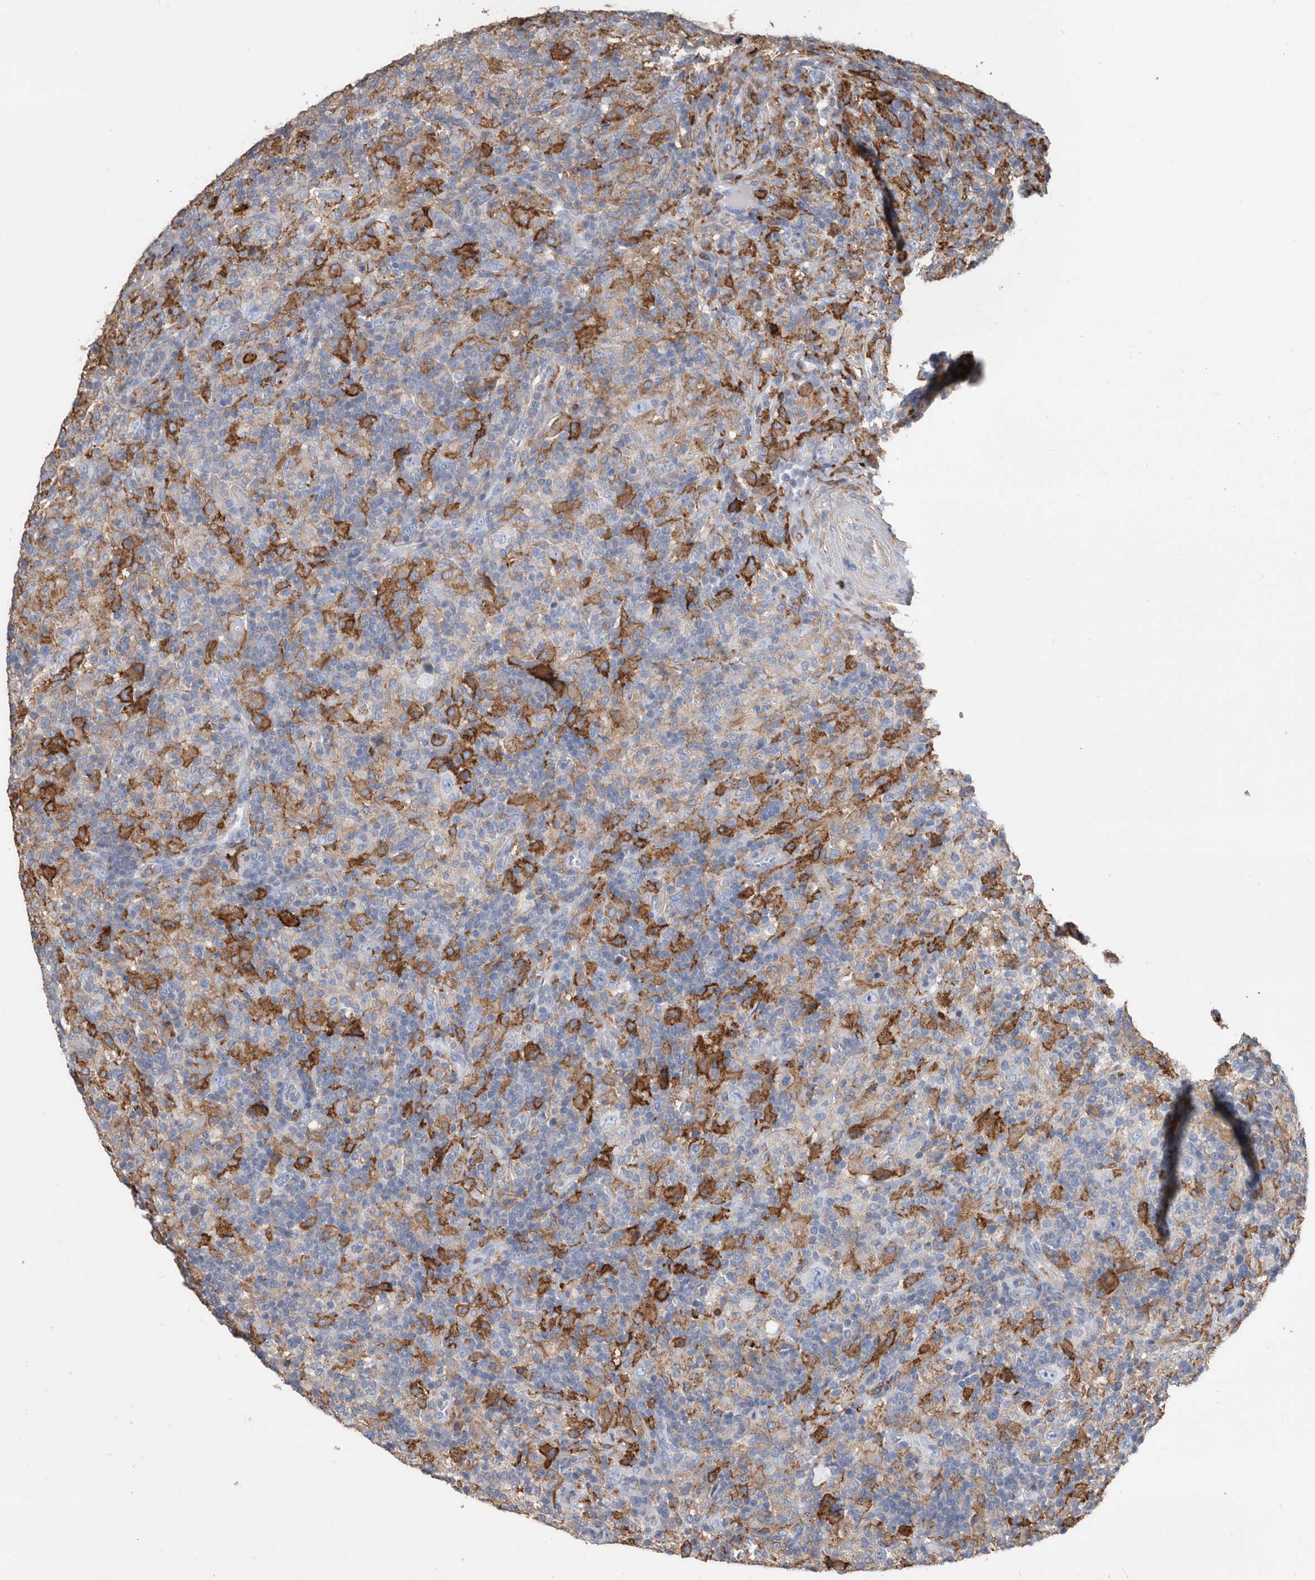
{"staining": {"intensity": "negative", "quantity": "none", "location": "none"}, "tissue": "lymphoma", "cell_type": "Tumor cells", "image_type": "cancer", "snomed": [{"axis": "morphology", "description": "Hodgkin's disease, NOS"}, {"axis": "topography", "description": "Lymph node"}], "caption": "A photomicrograph of Hodgkin's disease stained for a protein displays no brown staining in tumor cells. (DAB (3,3'-diaminobenzidine) immunohistochemistry with hematoxylin counter stain).", "gene": "MS4A4A", "patient": {"sex": "male", "age": 70}}